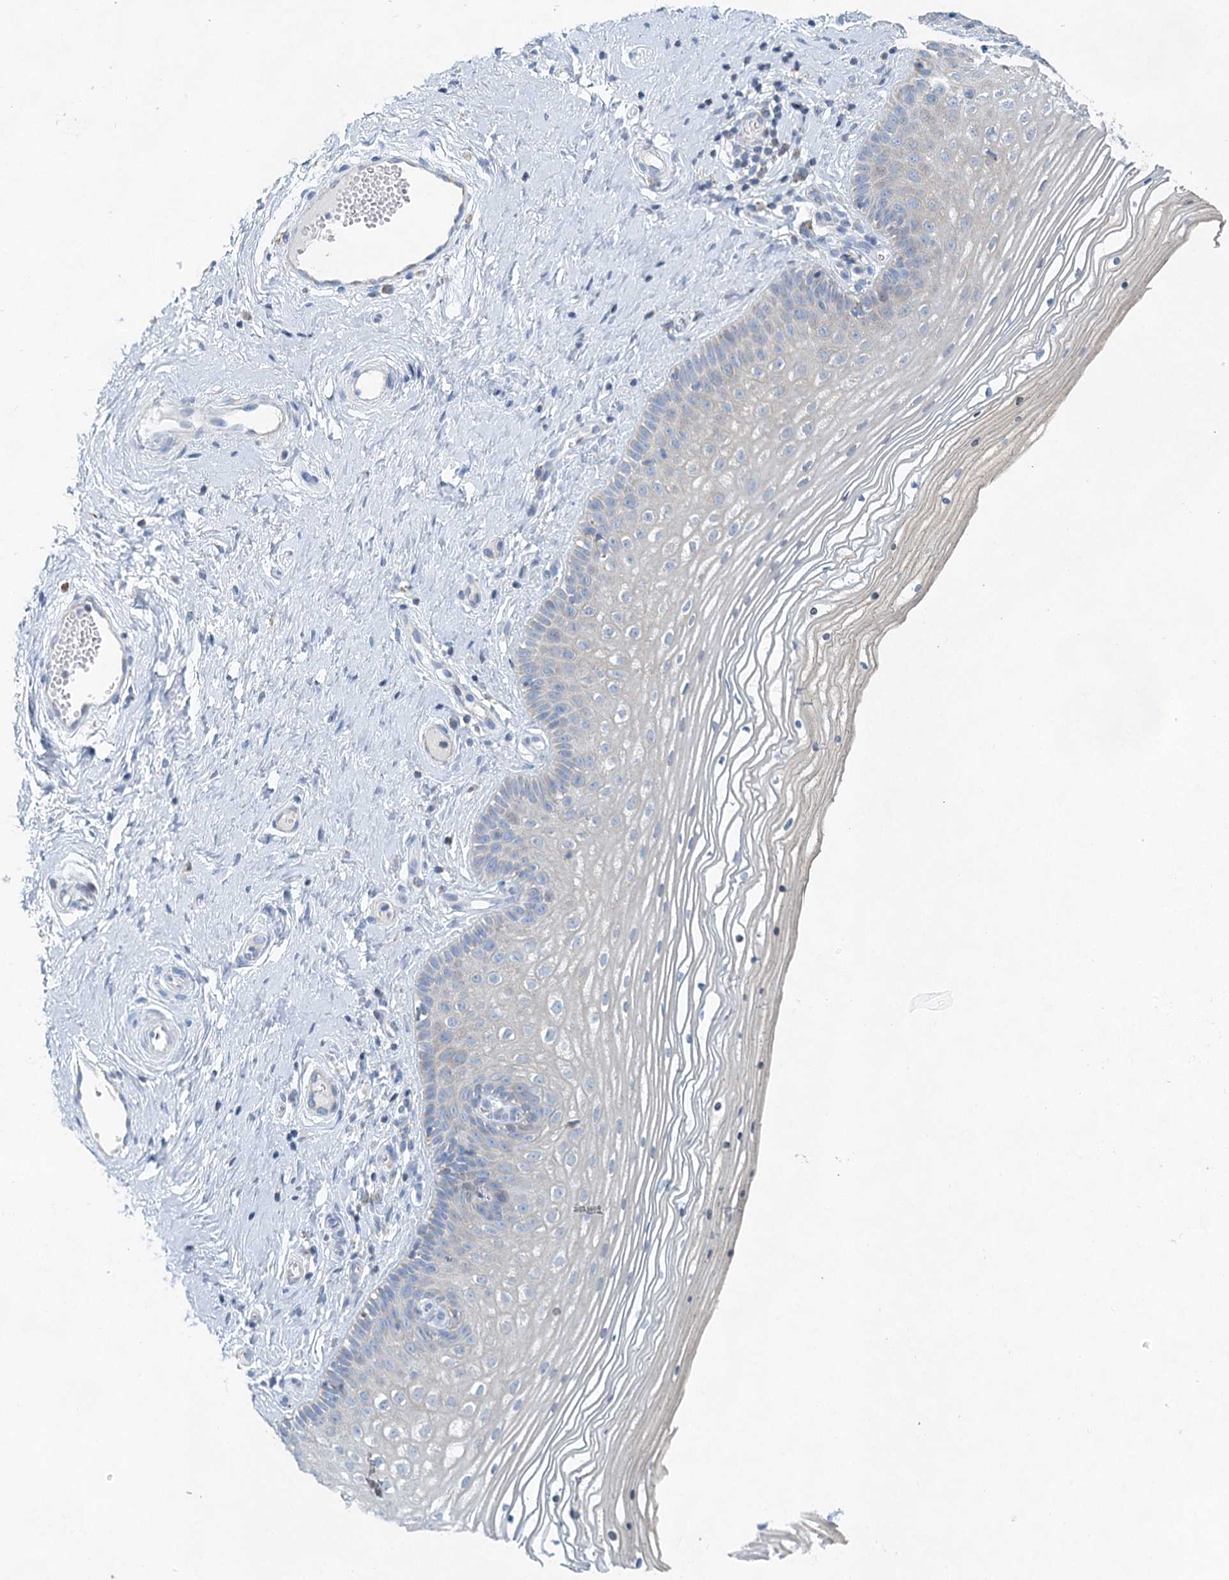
{"staining": {"intensity": "negative", "quantity": "none", "location": "none"}, "tissue": "vagina", "cell_type": "Squamous epithelial cells", "image_type": "normal", "snomed": [{"axis": "morphology", "description": "Normal tissue, NOS"}, {"axis": "topography", "description": "Vagina"}], "caption": "Vagina was stained to show a protein in brown. There is no significant positivity in squamous epithelial cells. Nuclei are stained in blue.", "gene": "XPO6", "patient": {"sex": "female", "age": 46}}